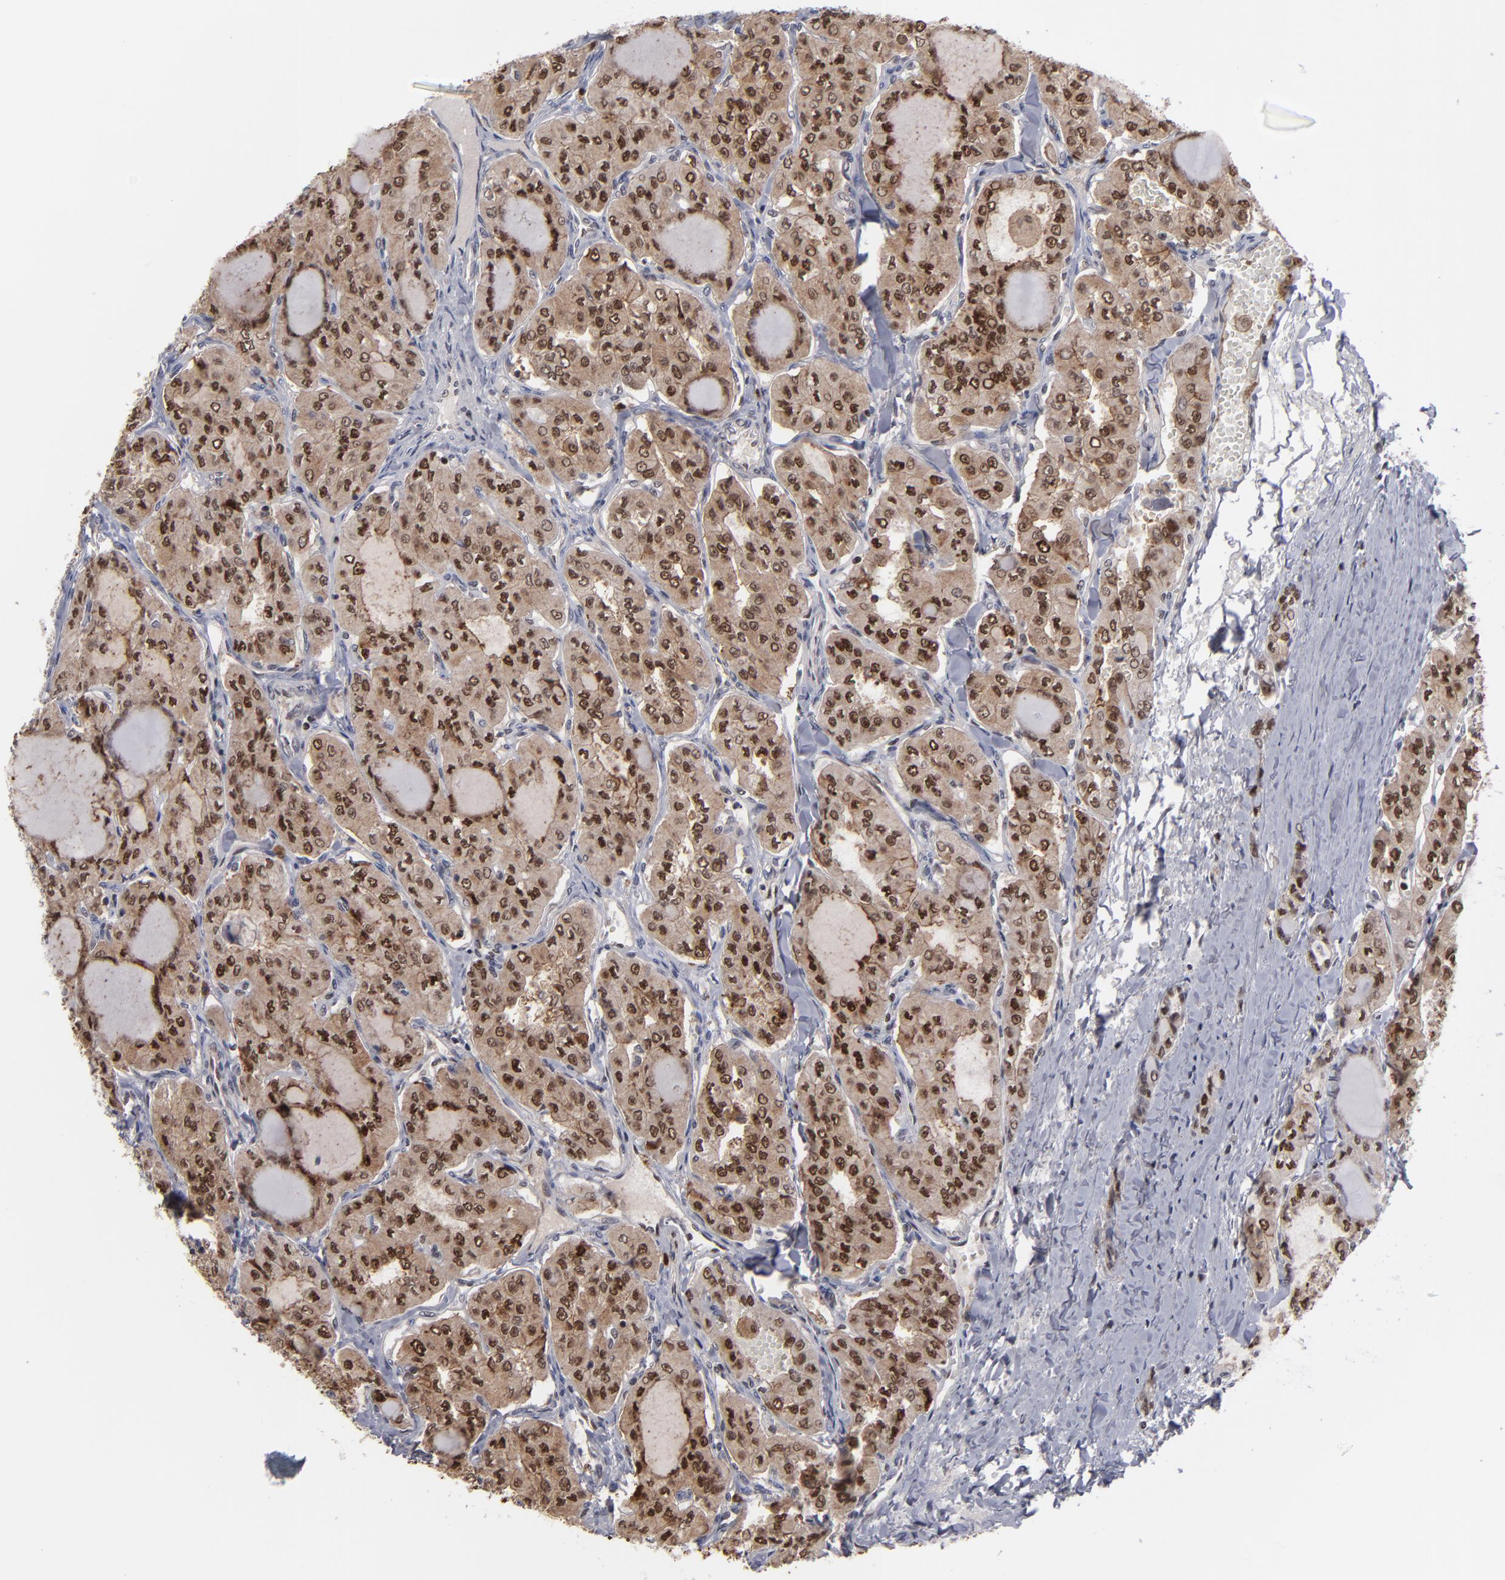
{"staining": {"intensity": "moderate", "quantity": ">75%", "location": "cytoplasmic/membranous,nuclear"}, "tissue": "thyroid cancer", "cell_type": "Tumor cells", "image_type": "cancer", "snomed": [{"axis": "morphology", "description": "Papillary adenocarcinoma, NOS"}, {"axis": "topography", "description": "Thyroid gland"}], "caption": "Immunohistochemistry (IHC) histopathology image of neoplastic tissue: thyroid cancer (papillary adenocarcinoma) stained using immunohistochemistry (IHC) reveals medium levels of moderate protein expression localized specifically in the cytoplasmic/membranous and nuclear of tumor cells, appearing as a cytoplasmic/membranous and nuclear brown color.", "gene": "GSR", "patient": {"sex": "male", "age": 20}}